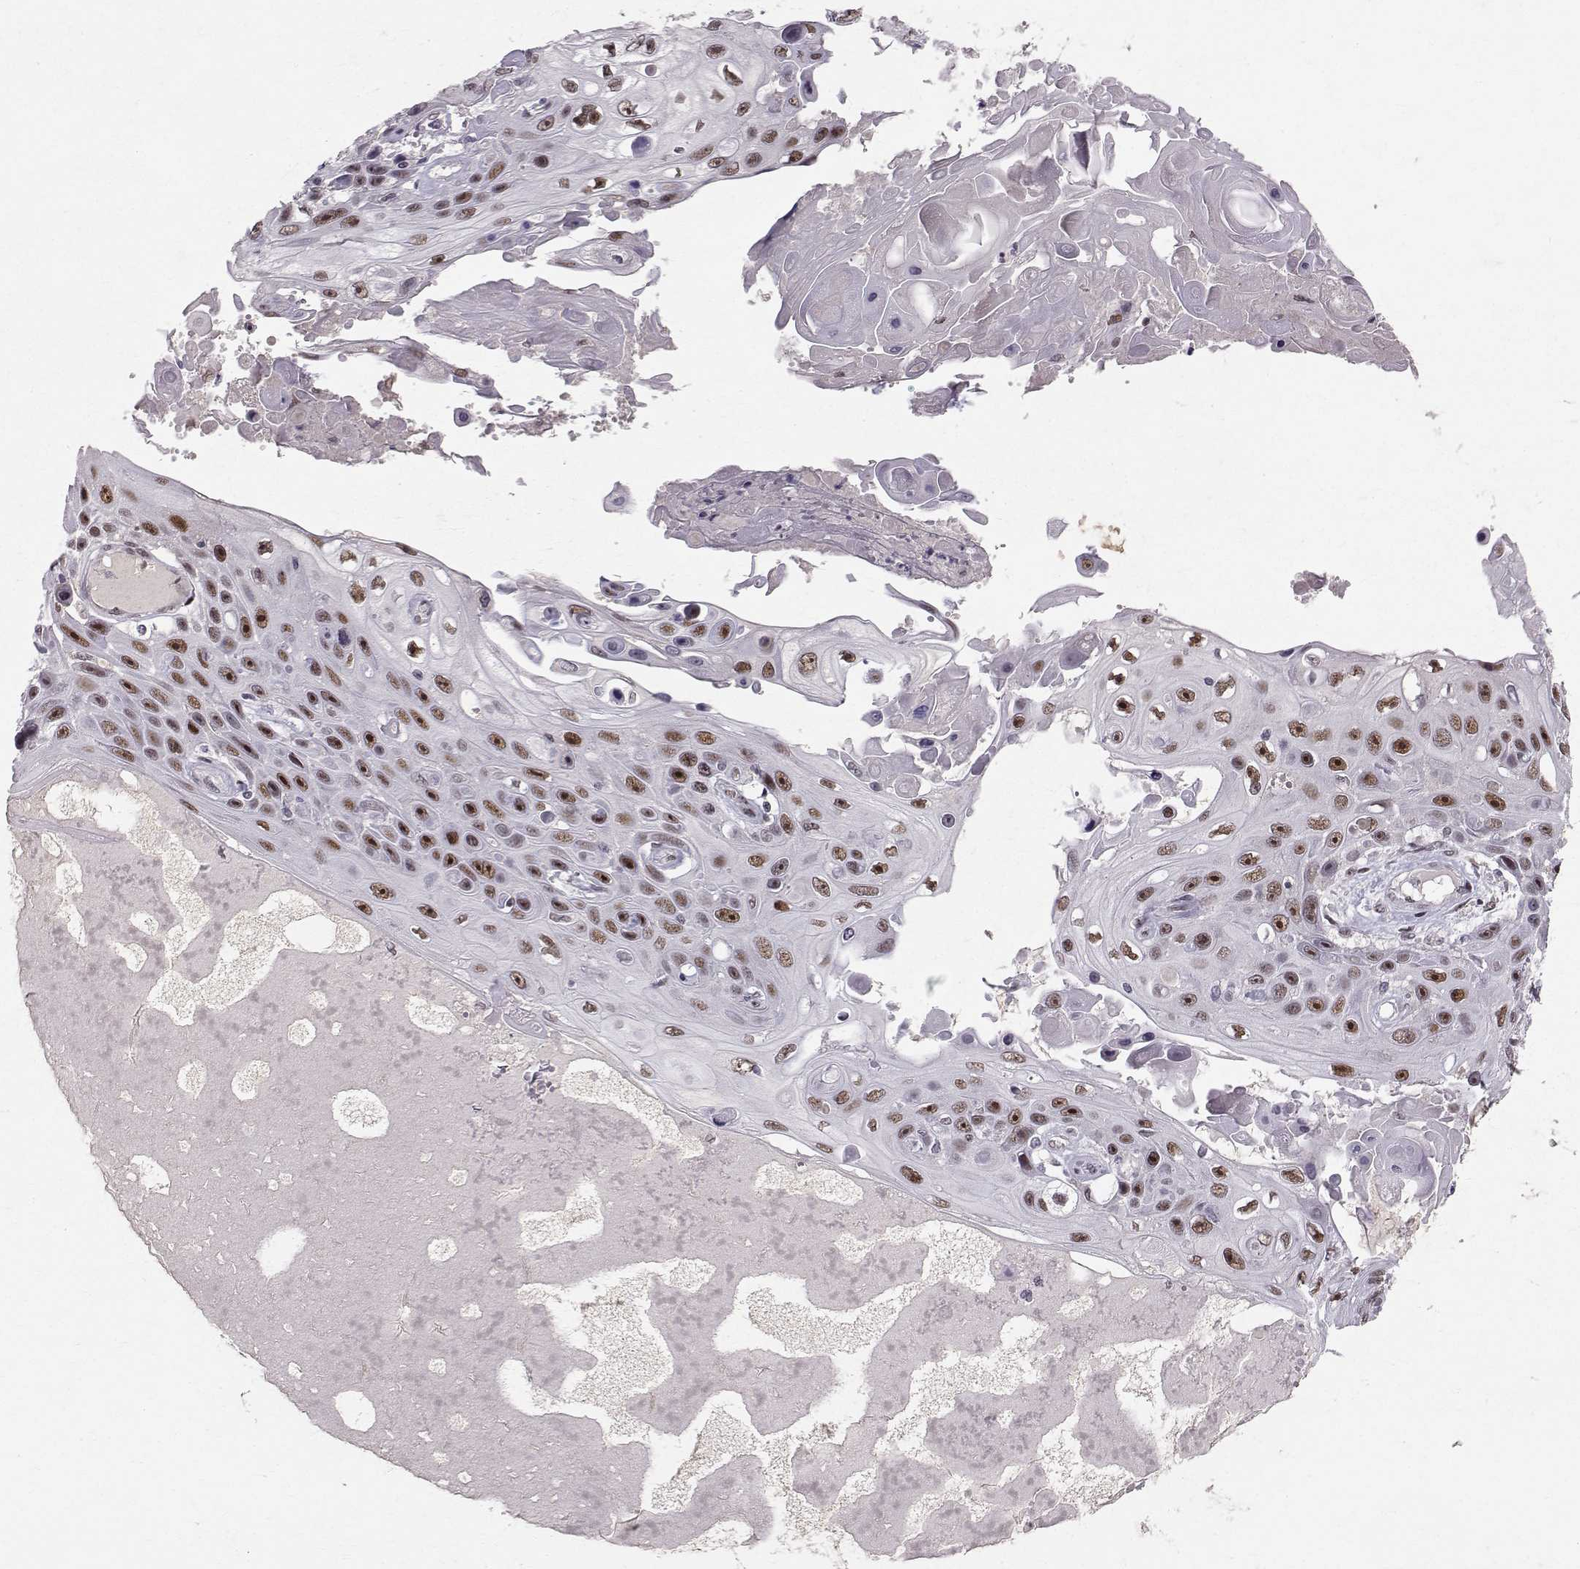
{"staining": {"intensity": "moderate", "quantity": ">75%", "location": "nuclear"}, "tissue": "skin cancer", "cell_type": "Tumor cells", "image_type": "cancer", "snomed": [{"axis": "morphology", "description": "Squamous cell carcinoma, NOS"}, {"axis": "topography", "description": "Skin"}], "caption": "Tumor cells display medium levels of moderate nuclear expression in approximately >75% of cells in skin cancer.", "gene": "RPP38", "patient": {"sex": "male", "age": 82}}